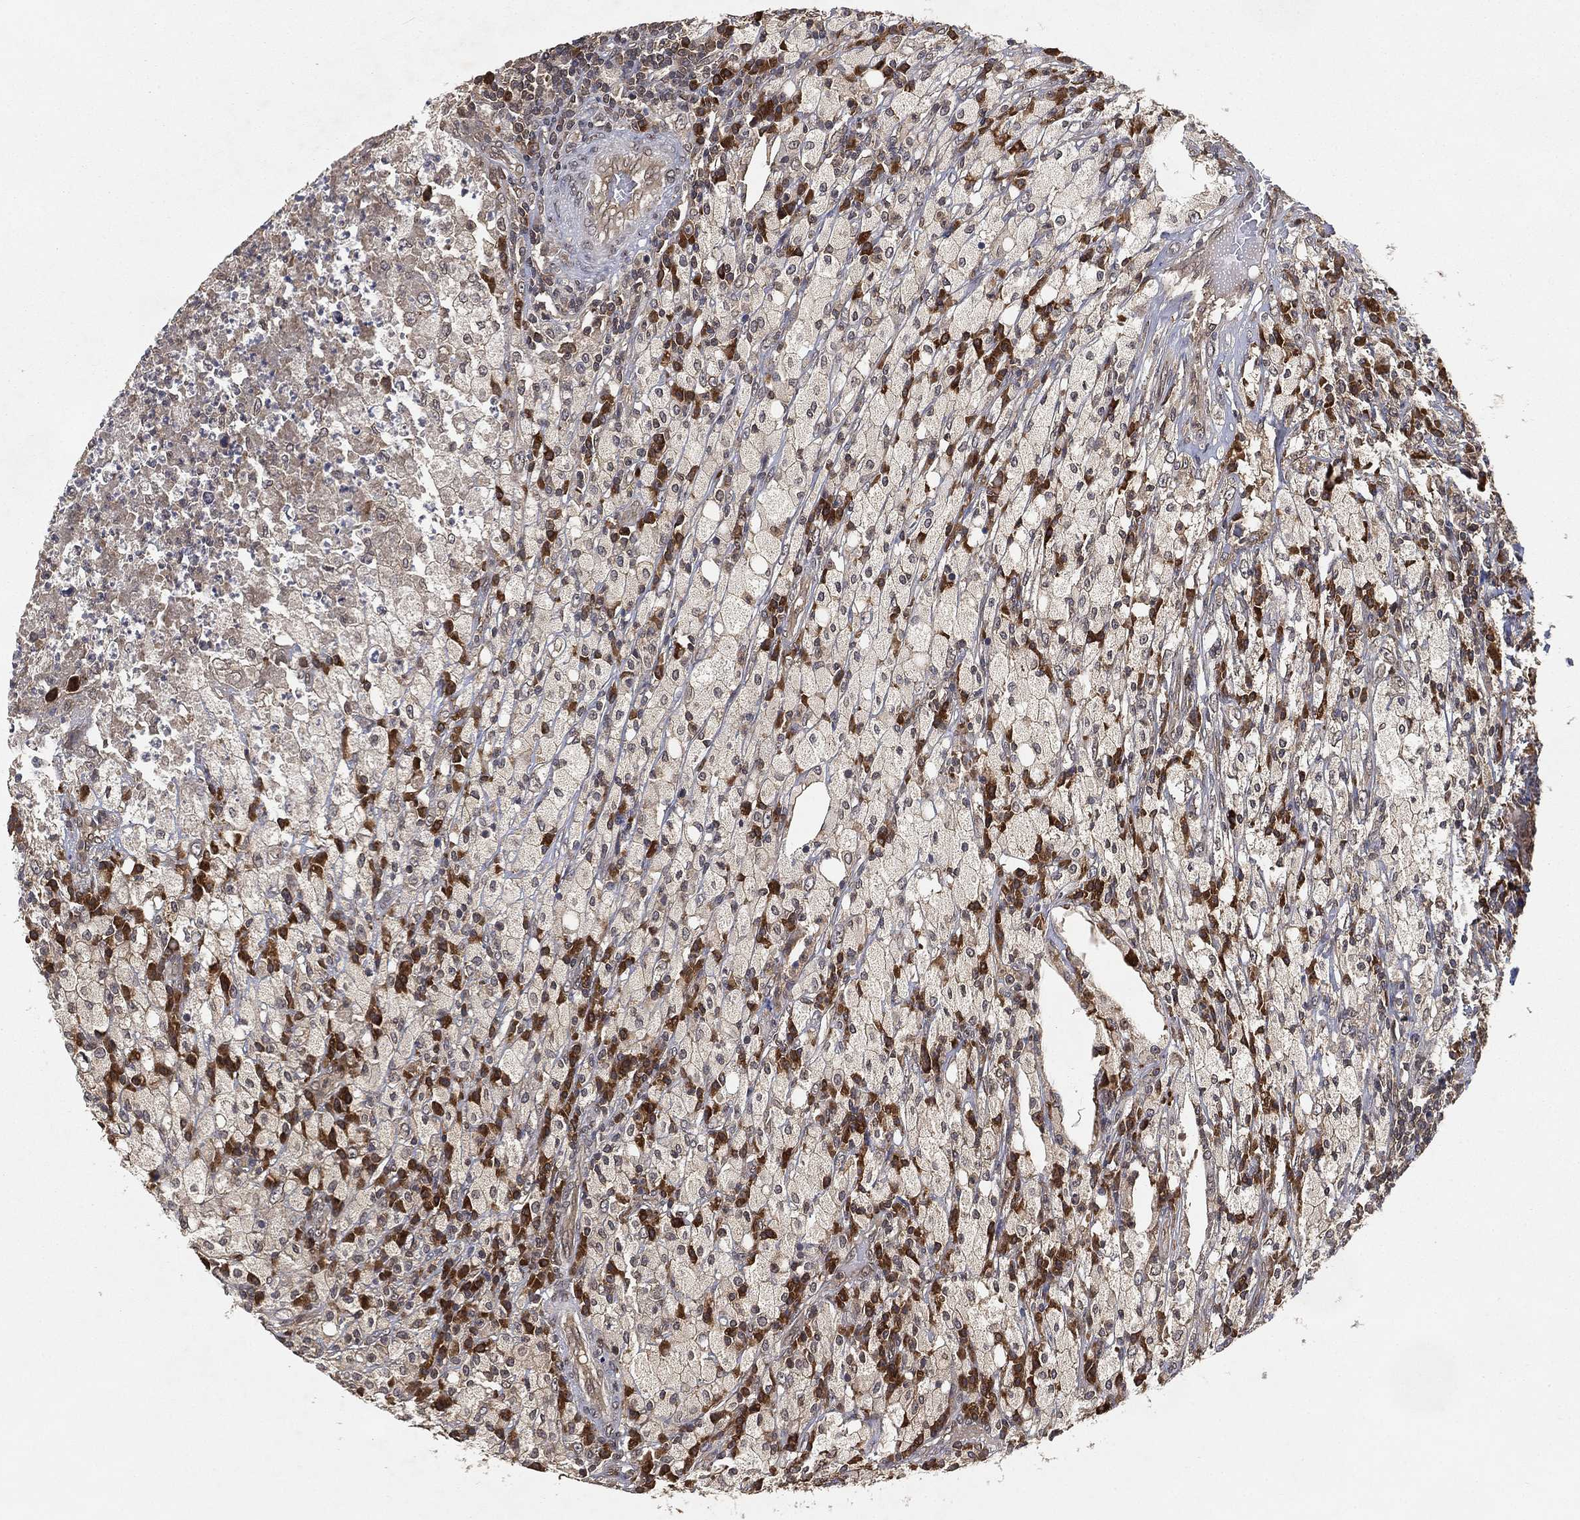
{"staining": {"intensity": "negative", "quantity": "none", "location": "none"}, "tissue": "testis cancer", "cell_type": "Tumor cells", "image_type": "cancer", "snomed": [{"axis": "morphology", "description": "Necrosis, NOS"}, {"axis": "morphology", "description": "Carcinoma, Embryonal, NOS"}, {"axis": "topography", "description": "Testis"}], "caption": "Testis cancer was stained to show a protein in brown. There is no significant staining in tumor cells. (DAB (3,3'-diaminobenzidine) IHC with hematoxylin counter stain).", "gene": "UBA5", "patient": {"sex": "male", "age": 19}}